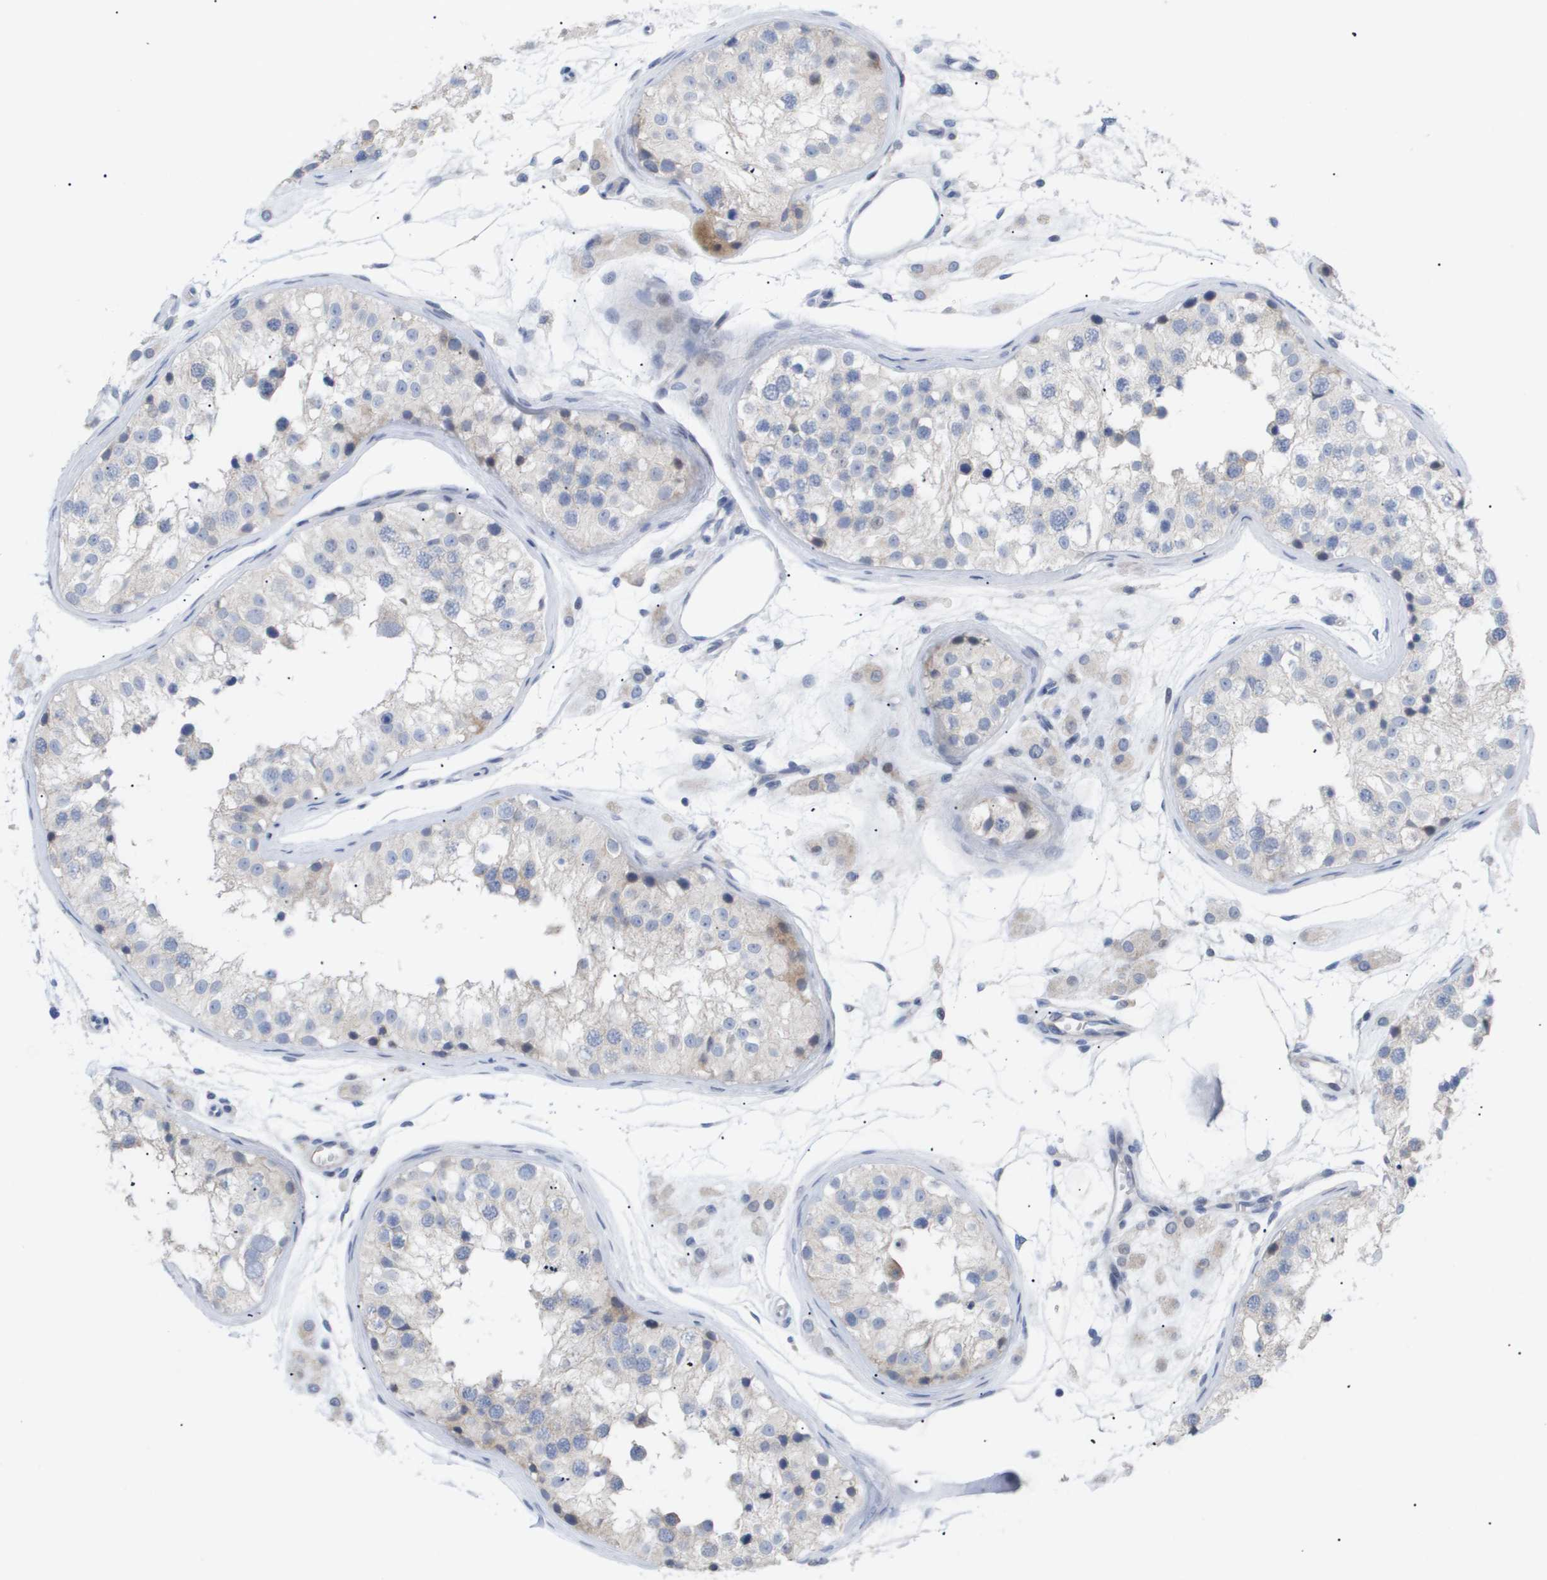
{"staining": {"intensity": "weak", "quantity": "<25%", "location": "cytoplasmic/membranous"}, "tissue": "testis", "cell_type": "Cells in seminiferous ducts", "image_type": "normal", "snomed": [{"axis": "morphology", "description": "Normal tissue, NOS"}, {"axis": "morphology", "description": "Adenocarcinoma, metastatic, NOS"}, {"axis": "topography", "description": "Testis"}], "caption": "Cells in seminiferous ducts show no significant protein staining in normal testis.", "gene": "CAV3", "patient": {"sex": "male", "age": 26}}